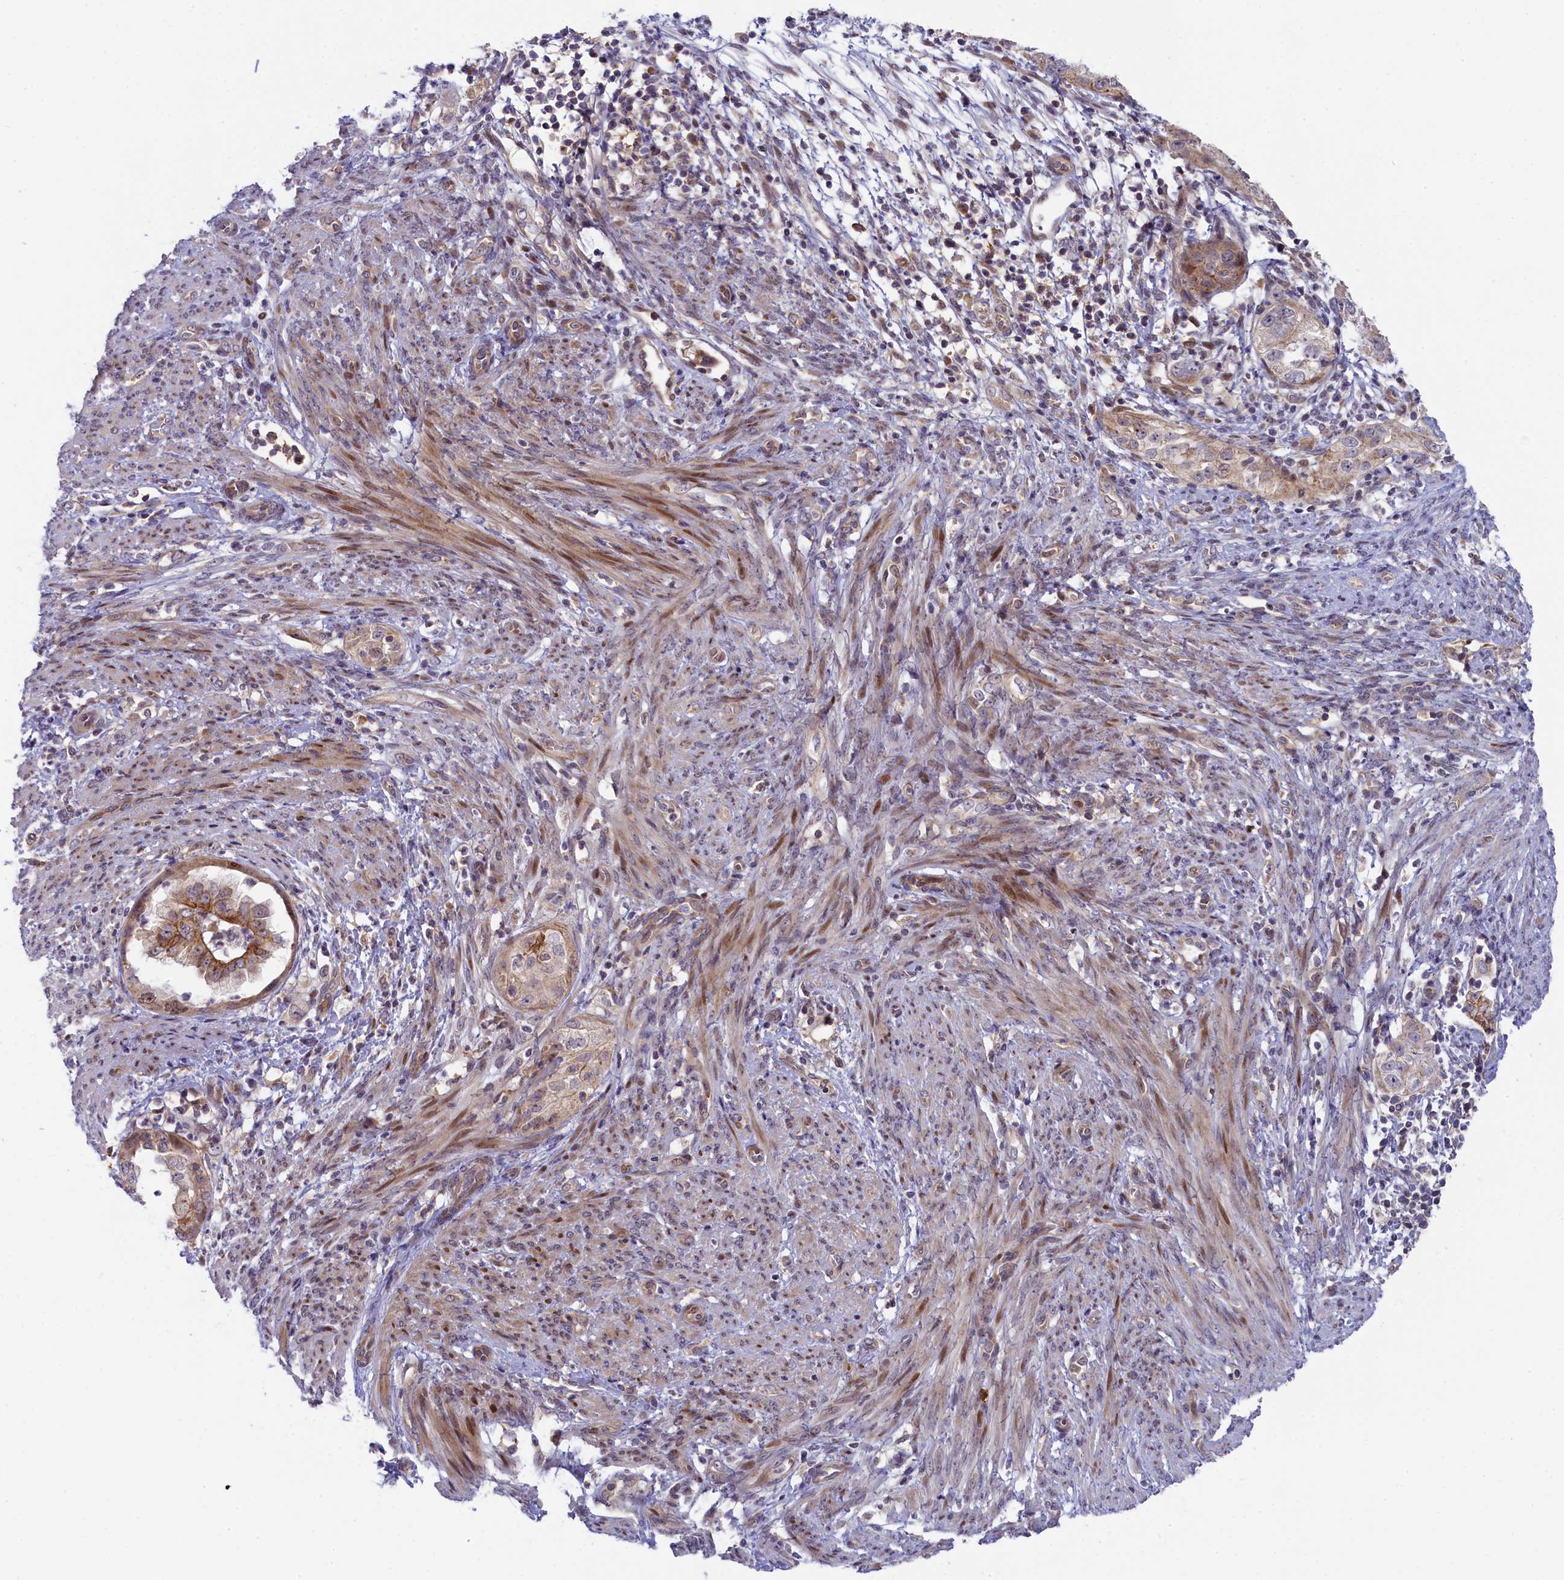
{"staining": {"intensity": "moderate", "quantity": ">75%", "location": "cytoplasmic/membranous"}, "tissue": "endometrial cancer", "cell_type": "Tumor cells", "image_type": "cancer", "snomed": [{"axis": "morphology", "description": "Adenocarcinoma, NOS"}, {"axis": "topography", "description": "Endometrium"}], "caption": "This histopathology image reveals adenocarcinoma (endometrial) stained with IHC to label a protein in brown. The cytoplasmic/membranous of tumor cells show moderate positivity for the protein. Nuclei are counter-stained blue.", "gene": "CCL23", "patient": {"sex": "female", "age": 85}}